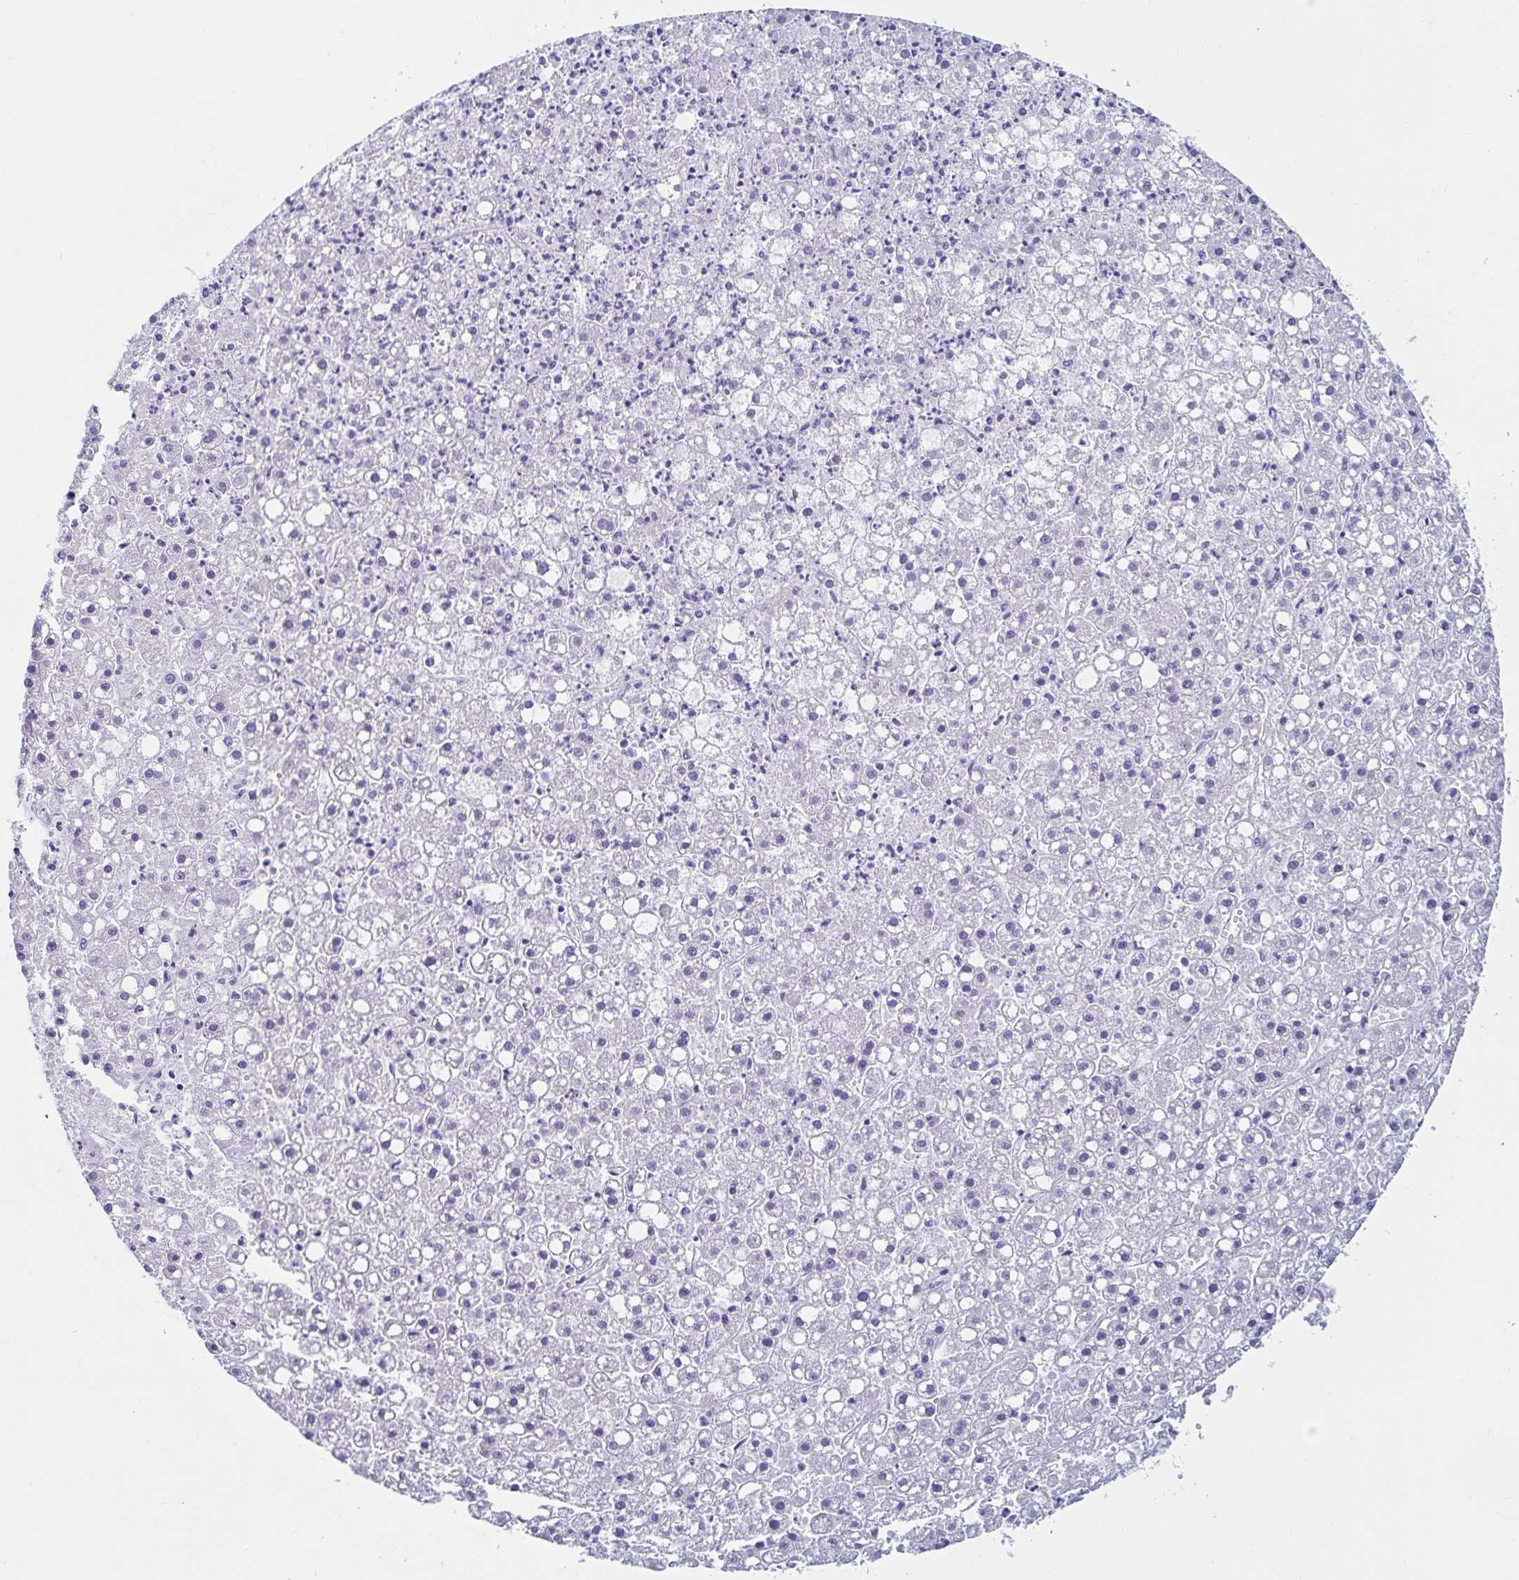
{"staining": {"intensity": "negative", "quantity": "none", "location": "none"}, "tissue": "liver cancer", "cell_type": "Tumor cells", "image_type": "cancer", "snomed": [{"axis": "morphology", "description": "Carcinoma, Hepatocellular, NOS"}, {"axis": "topography", "description": "Liver"}], "caption": "Human liver cancer stained for a protein using immunohistochemistry (IHC) exhibits no staining in tumor cells.", "gene": "C4orf17", "patient": {"sex": "male", "age": 67}}